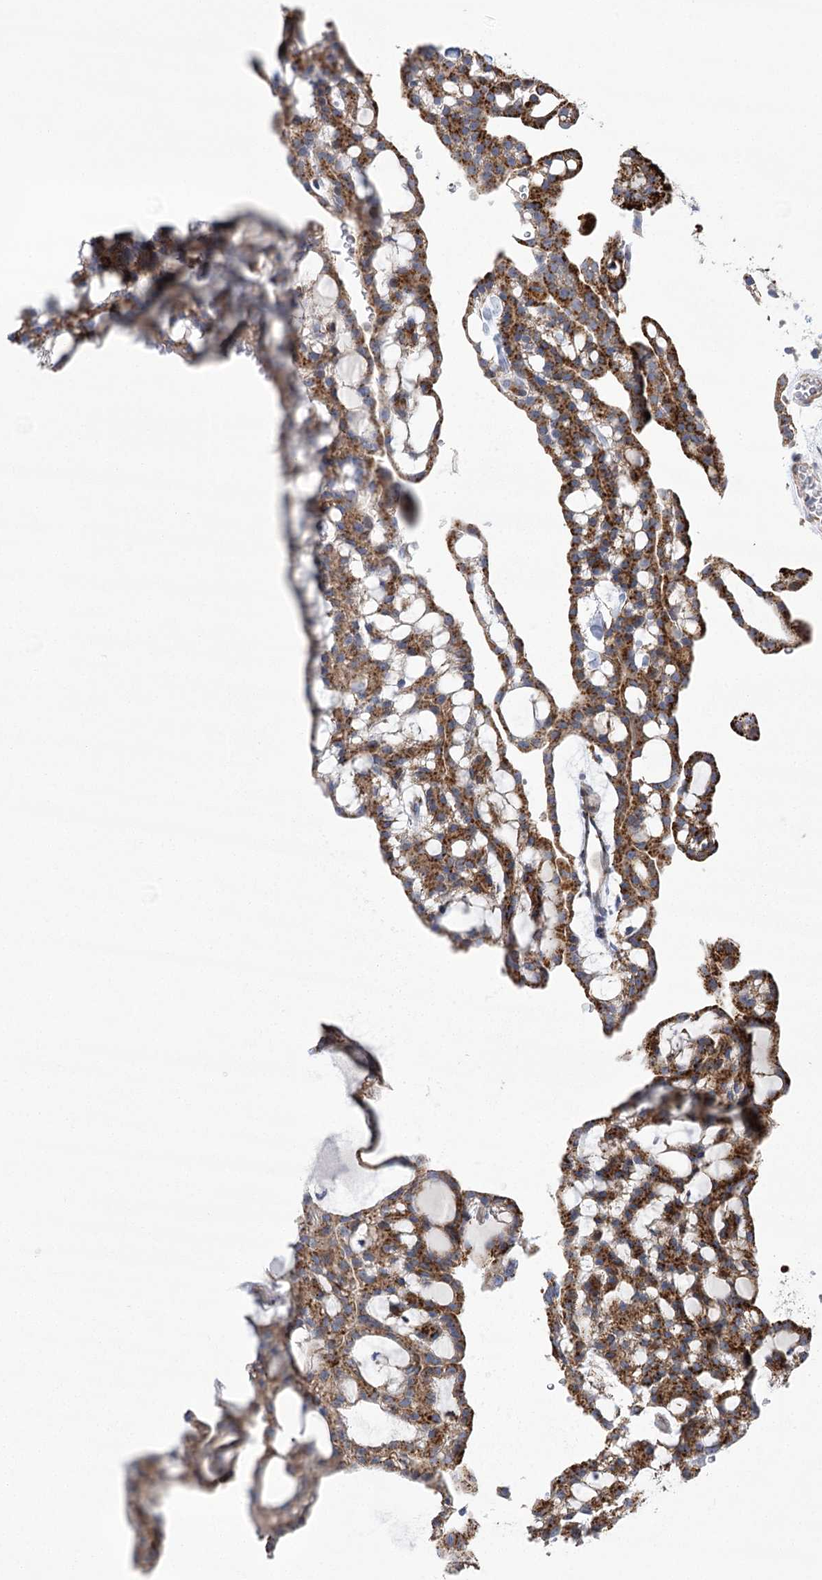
{"staining": {"intensity": "strong", "quantity": ">75%", "location": "cytoplasmic/membranous"}, "tissue": "renal cancer", "cell_type": "Tumor cells", "image_type": "cancer", "snomed": [{"axis": "morphology", "description": "Adenocarcinoma, NOS"}, {"axis": "topography", "description": "Kidney"}], "caption": "Human renal adenocarcinoma stained with a brown dye demonstrates strong cytoplasmic/membranous positive staining in approximately >75% of tumor cells.", "gene": "NME7", "patient": {"sex": "male", "age": 63}}